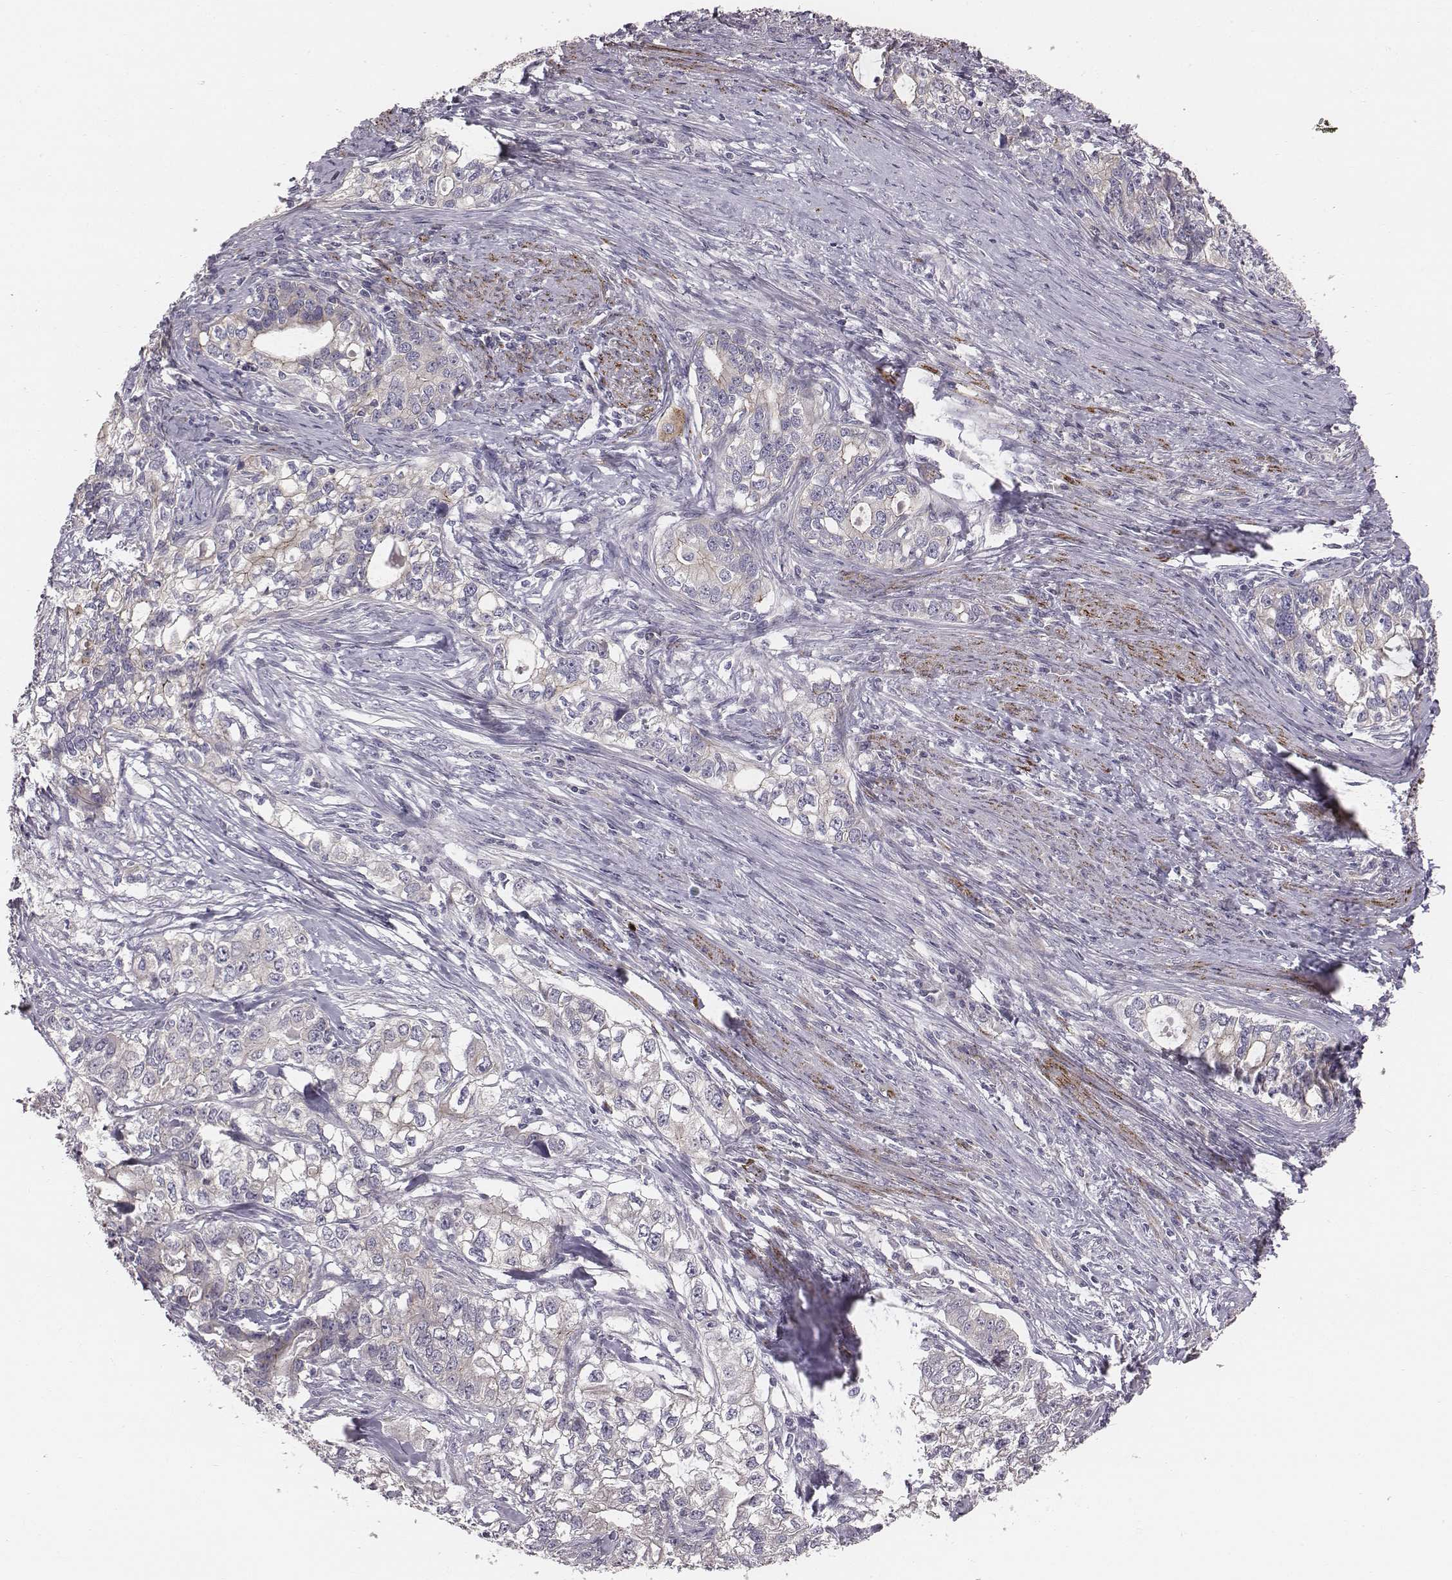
{"staining": {"intensity": "negative", "quantity": "none", "location": "none"}, "tissue": "stomach cancer", "cell_type": "Tumor cells", "image_type": "cancer", "snomed": [{"axis": "morphology", "description": "Adenocarcinoma, NOS"}, {"axis": "topography", "description": "Stomach, lower"}], "caption": "An immunohistochemistry histopathology image of stomach cancer is shown. There is no staining in tumor cells of stomach cancer.", "gene": "PRKCZ", "patient": {"sex": "female", "age": 72}}